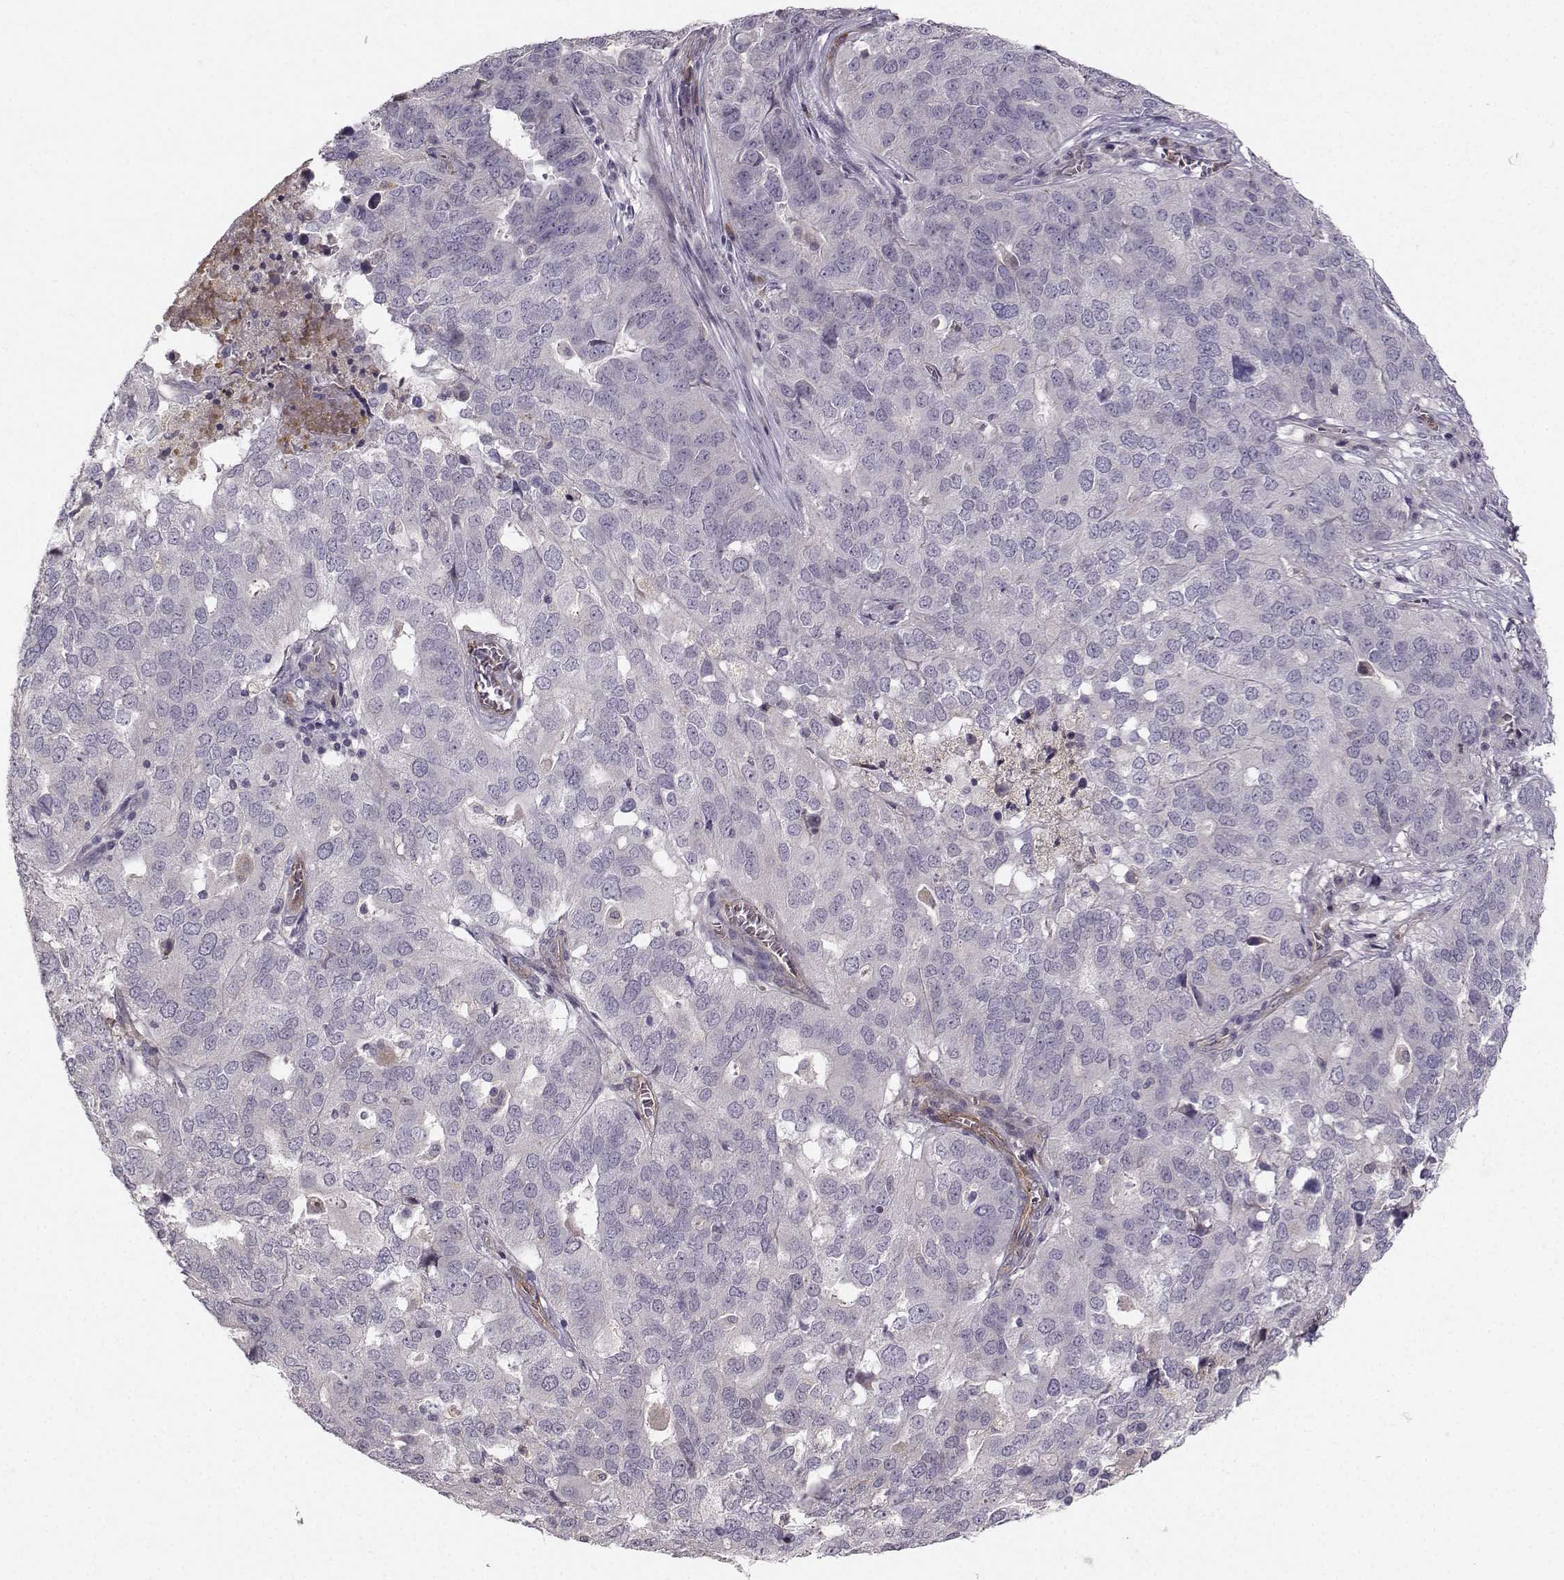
{"staining": {"intensity": "negative", "quantity": "none", "location": "none"}, "tissue": "ovarian cancer", "cell_type": "Tumor cells", "image_type": "cancer", "snomed": [{"axis": "morphology", "description": "Carcinoma, endometroid"}, {"axis": "topography", "description": "Soft tissue"}, {"axis": "topography", "description": "Ovary"}], "caption": "There is no significant expression in tumor cells of ovarian cancer. (IHC, brightfield microscopy, high magnification).", "gene": "OPRD1", "patient": {"sex": "female", "age": 52}}